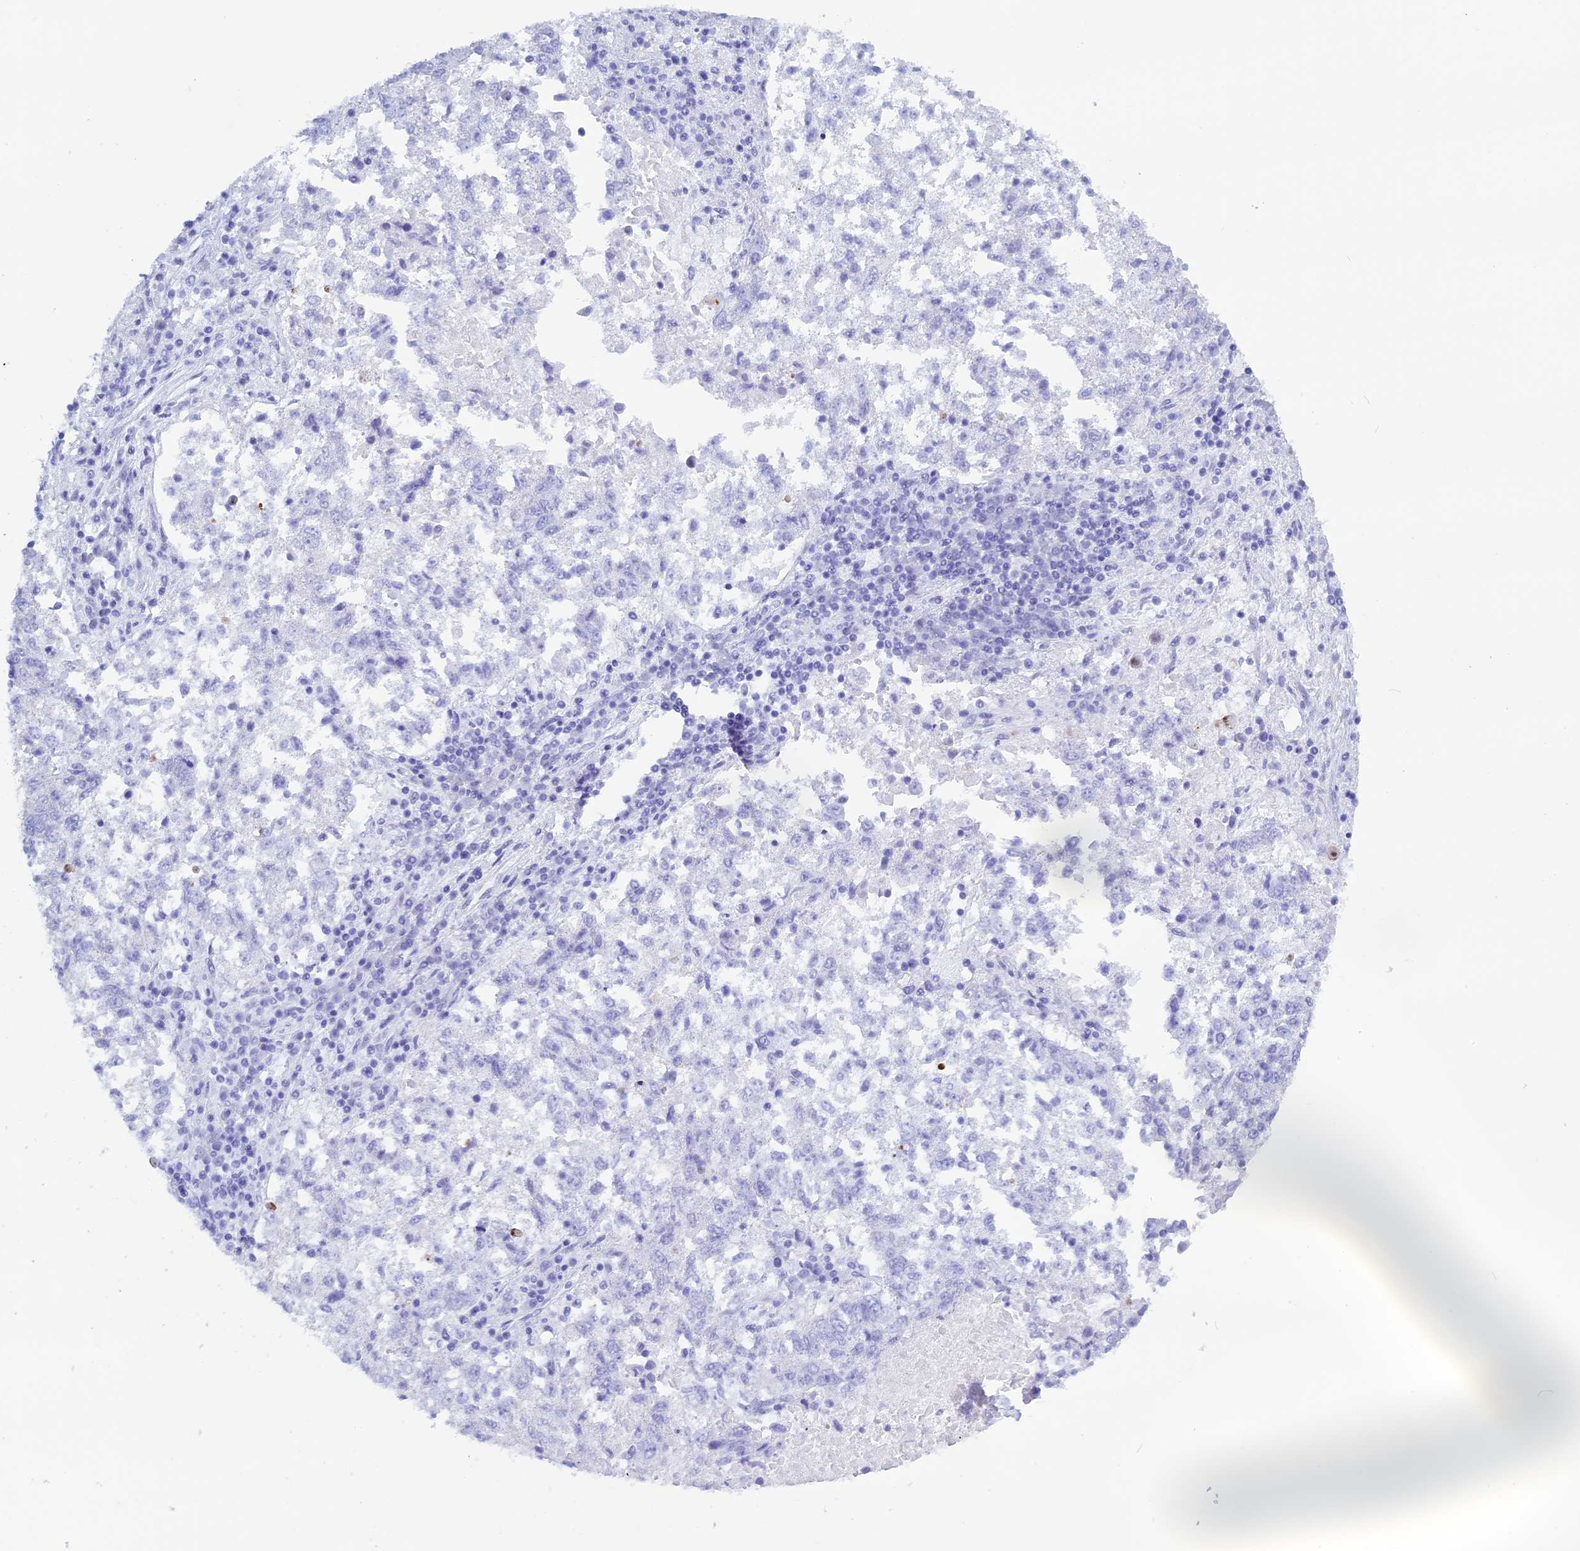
{"staining": {"intensity": "negative", "quantity": "none", "location": "none"}, "tissue": "lung cancer", "cell_type": "Tumor cells", "image_type": "cancer", "snomed": [{"axis": "morphology", "description": "Squamous cell carcinoma, NOS"}, {"axis": "topography", "description": "Lung"}], "caption": "Lung squamous cell carcinoma was stained to show a protein in brown. There is no significant expression in tumor cells.", "gene": "KCTD21", "patient": {"sex": "male", "age": 73}}